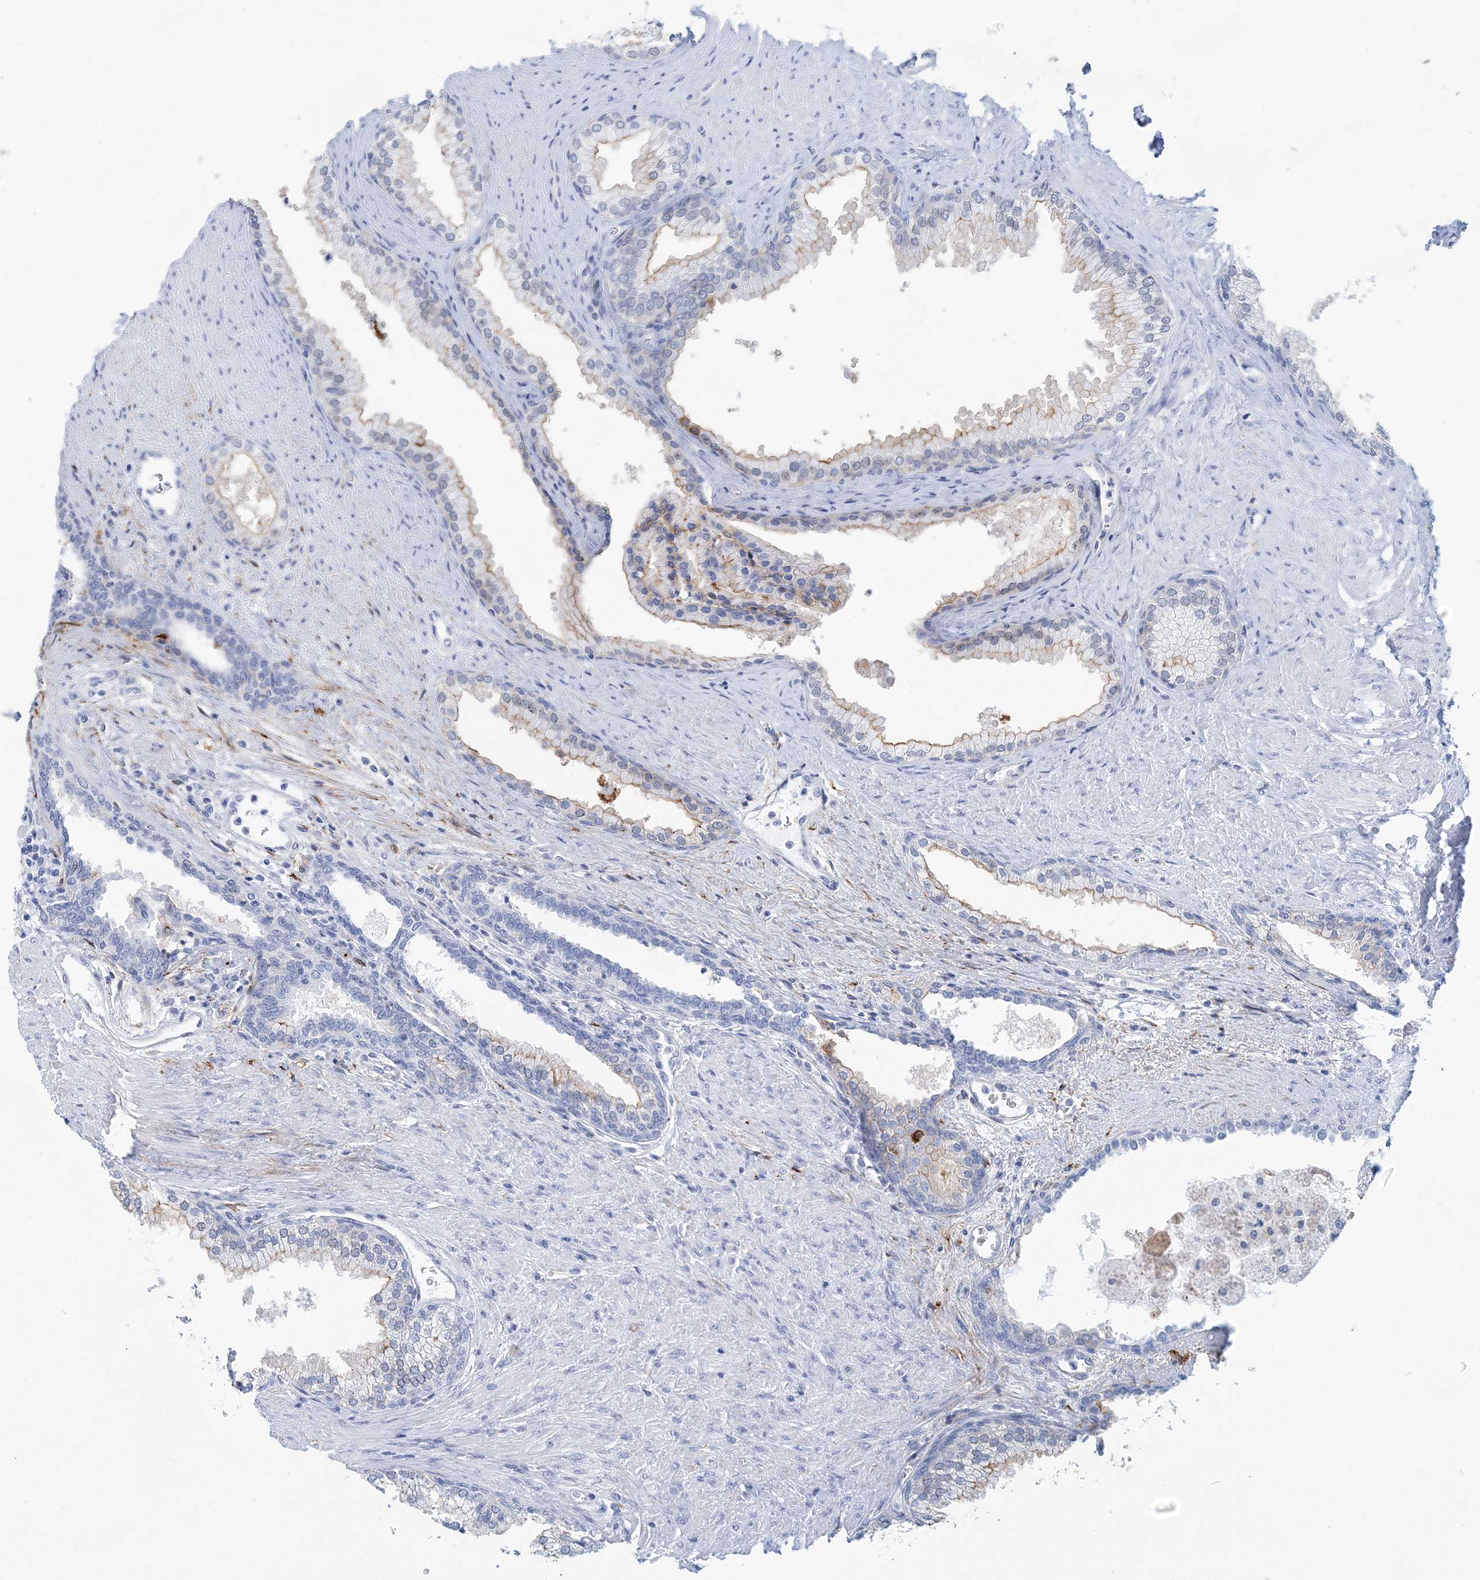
{"staining": {"intensity": "moderate", "quantity": "<25%", "location": "cytoplasmic/membranous"}, "tissue": "prostate", "cell_type": "Glandular cells", "image_type": "normal", "snomed": [{"axis": "morphology", "description": "Normal tissue, NOS"}, {"axis": "topography", "description": "Prostate"}], "caption": "Immunohistochemistry (IHC) micrograph of normal prostate: prostate stained using immunohistochemistry (IHC) exhibits low levels of moderate protein expression localized specifically in the cytoplasmic/membranous of glandular cells, appearing as a cytoplasmic/membranous brown color.", "gene": "NKX6", "patient": {"sex": "male", "age": 76}}